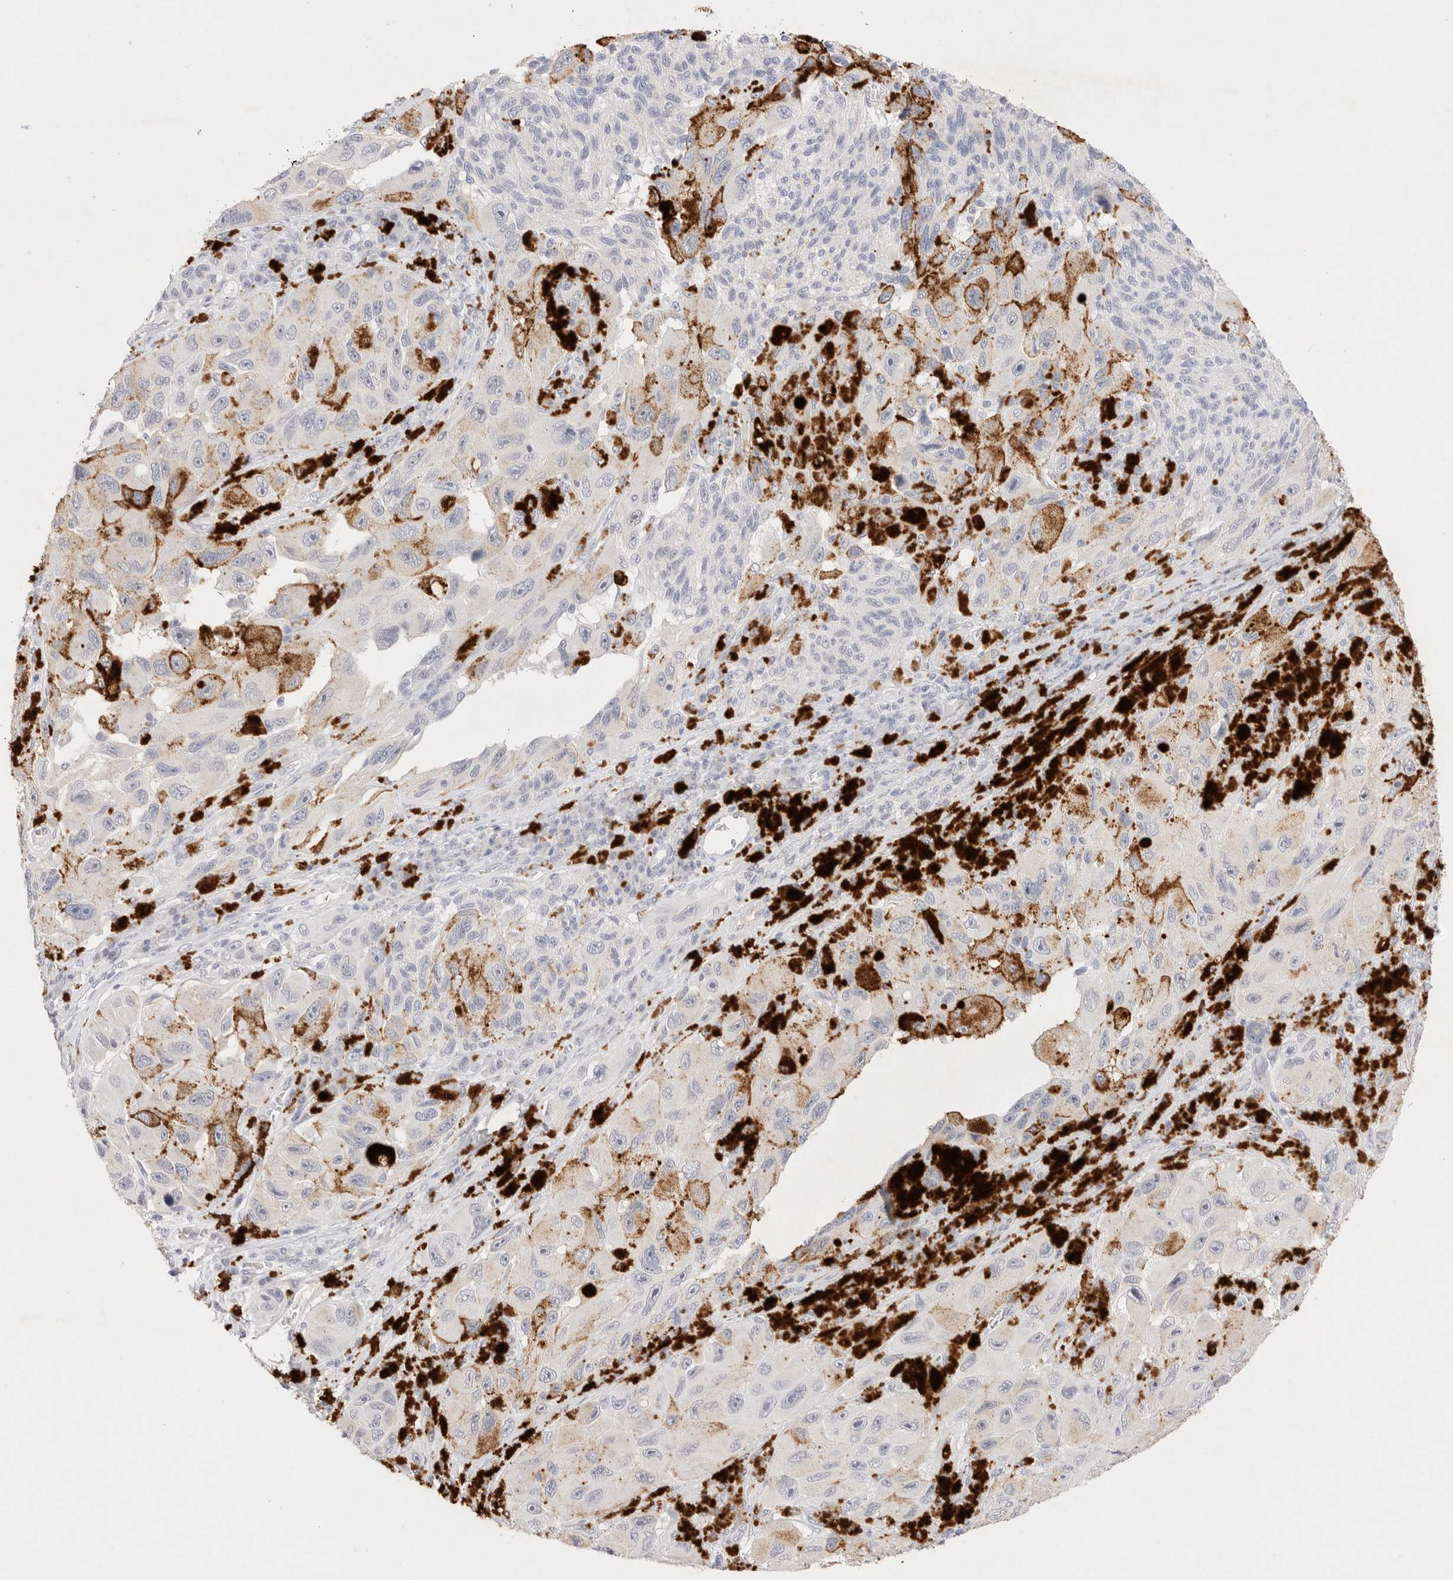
{"staining": {"intensity": "negative", "quantity": "none", "location": "none"}, "tissue": "melanoma", "cell_type": "Tumor cells", "image_type": "cancer", "snomed": [{"axis": "morphology", "description": "Malignant melanoma, NOS"}, {"axis": "topography", "description": "Skin"}], "caption": "Image shows no protein positivity in tumor cells of malignant melanoma tissue.", "gene": "EPCAM", "patient": {"sex": "female", "age": 73}}